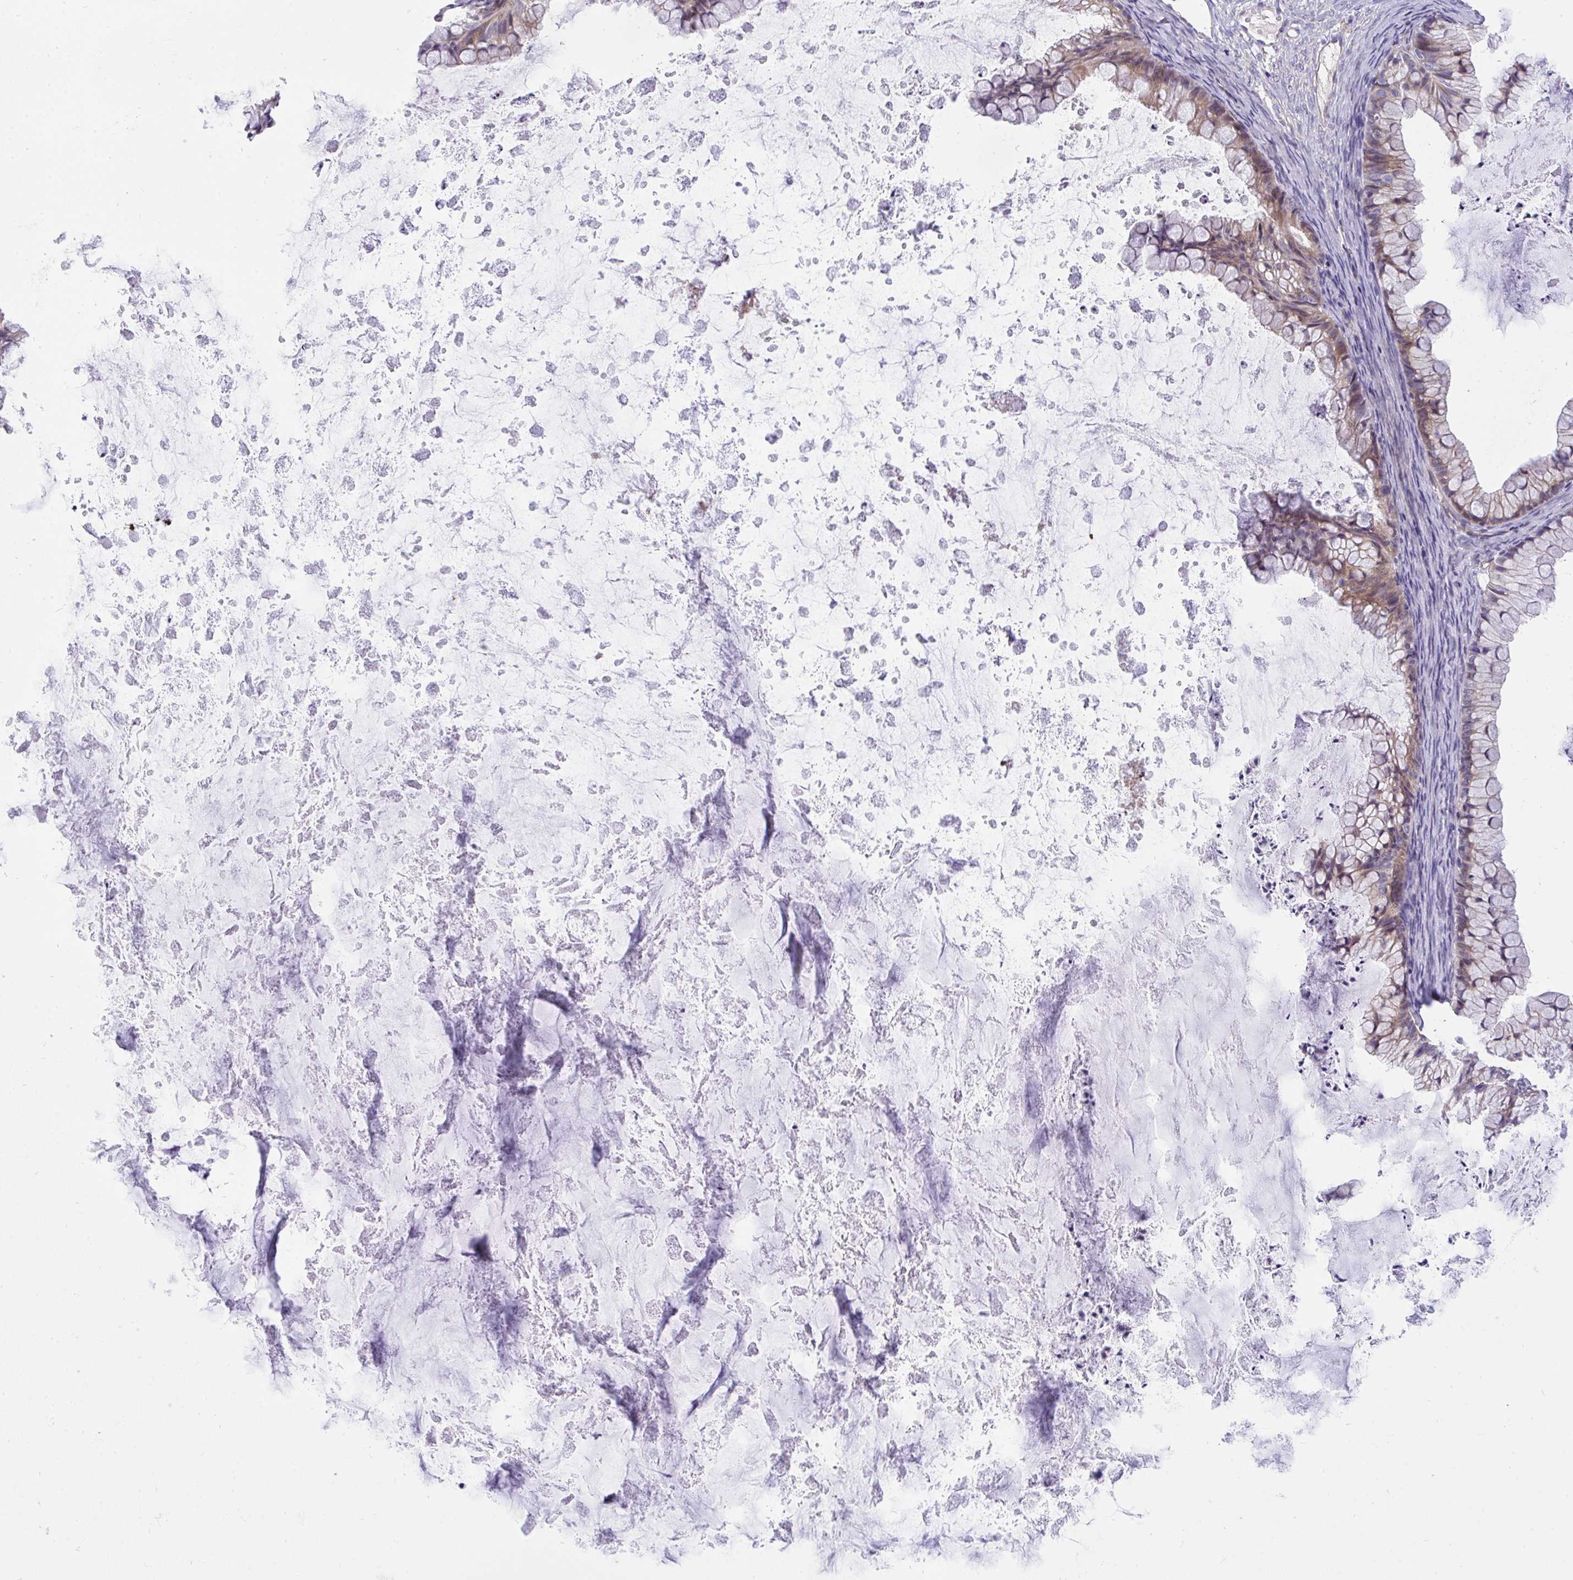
{"staining": {"intensity": "moderate", "quantity": "25%-75%", "location": "cytoplasmic/membranous"}, "tissue": "ovarian cancer", "cell_type": "Tumor cells", "image_type": "cancer", "snomed": [{"axis": "morphology", "description": "Cystadenocarcinoma, mucinous, NOS"}, {"axis": "topography", "description": "Ovary"}], "caption": "A brown stain highlights moderate cytoplasmic/membranous expression of a protein in ovarian mucinous cystadenocarcinoma tumor cells. (DAB IHC with brightfield microscopy, high magnification).", "gene": "C19orf54", "patient": {"sex": "female", "age": 35}}